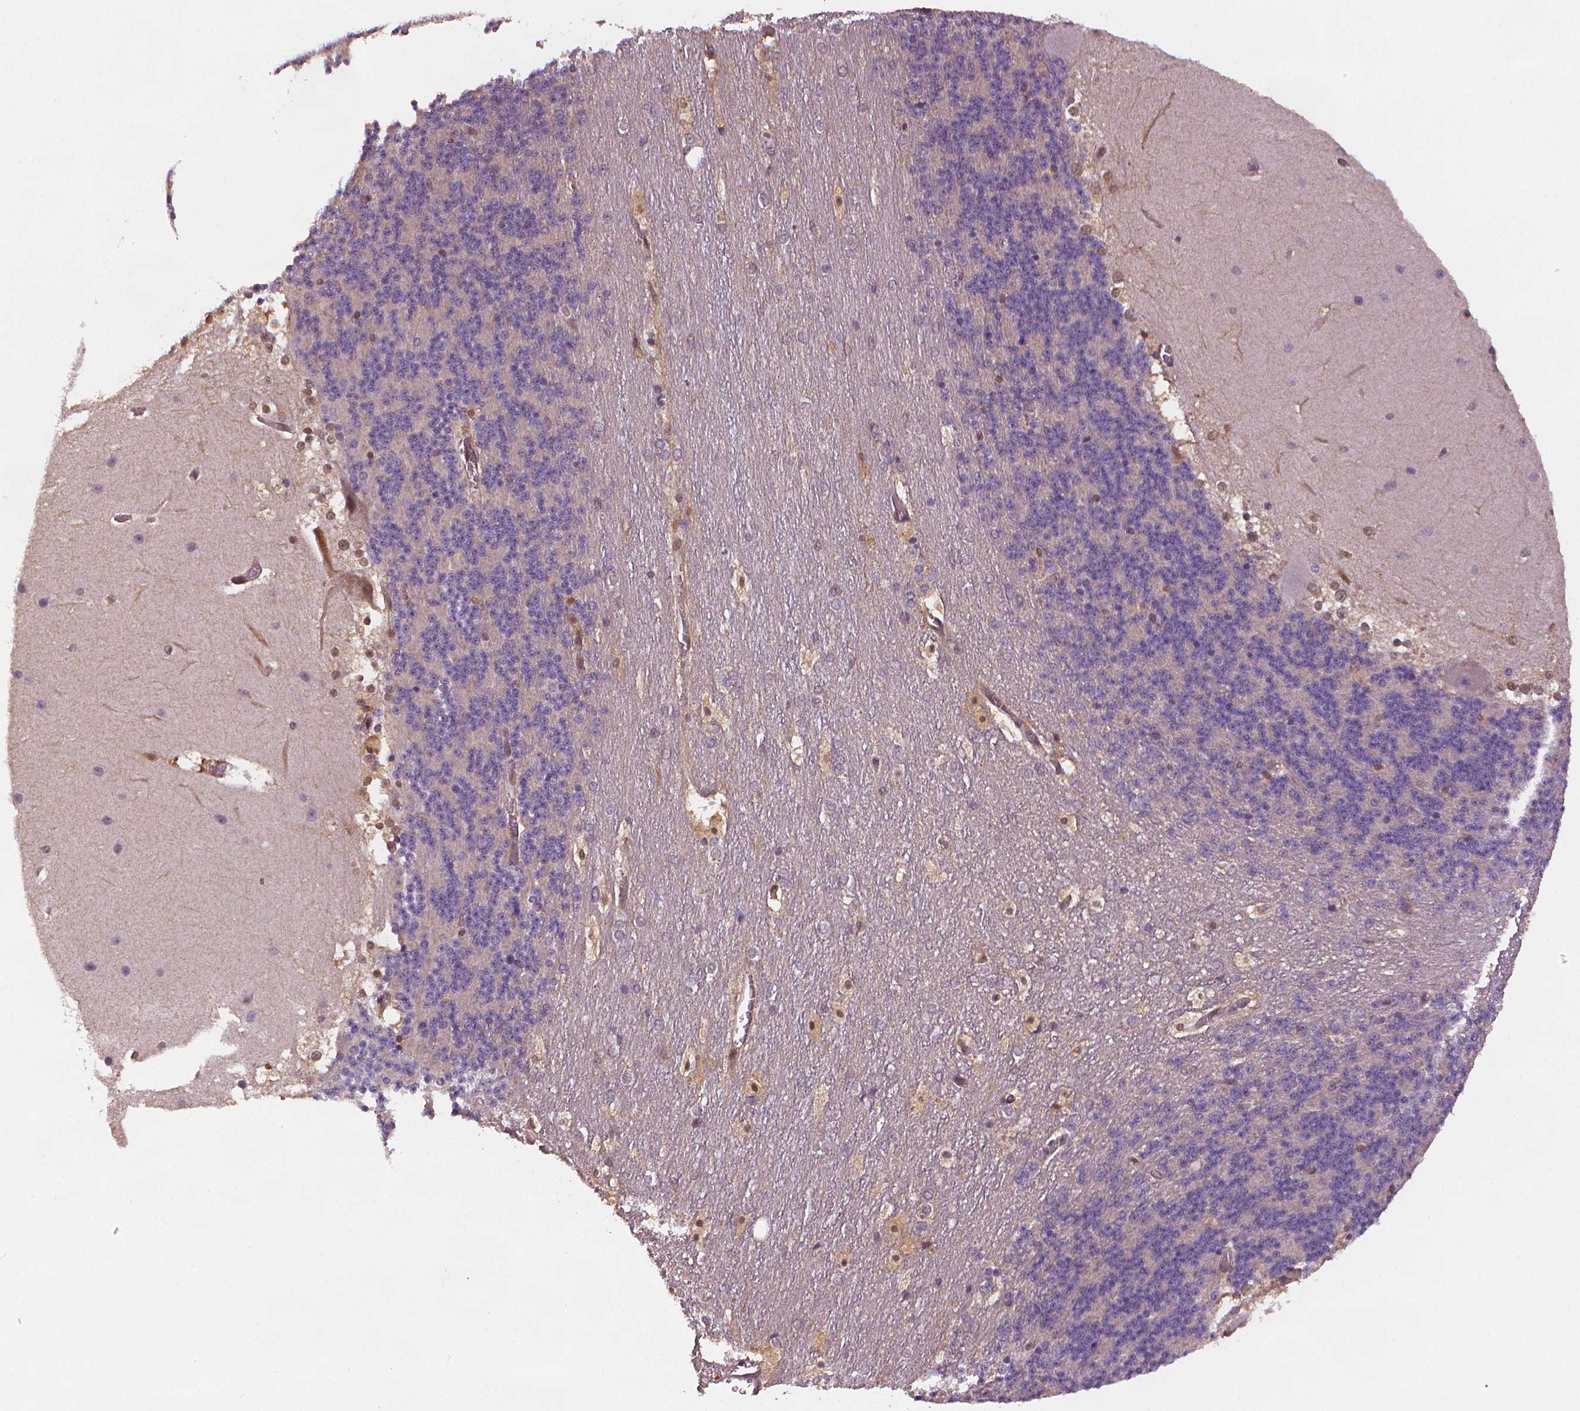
{"staining": {"intensity": "negative", "quantity": "none", "location": "none"}, "tissue": "cerebellum", "cell_type": "Cells in granular layer", "image_type": "normal", "snomed": [{"axis": "morphology", "description": "Normal tissue, NOS"}, {"axis": "topography", "description": "Cerebellum"}], "caption": "High power microscopy photomicrograph of an immunohistochemistry (IHC) image of normal cerebellum, revealing no significant positivity in cells in granular layer.", "gene": "STAT3", "patient": {"sex": "female", "age": 19}}